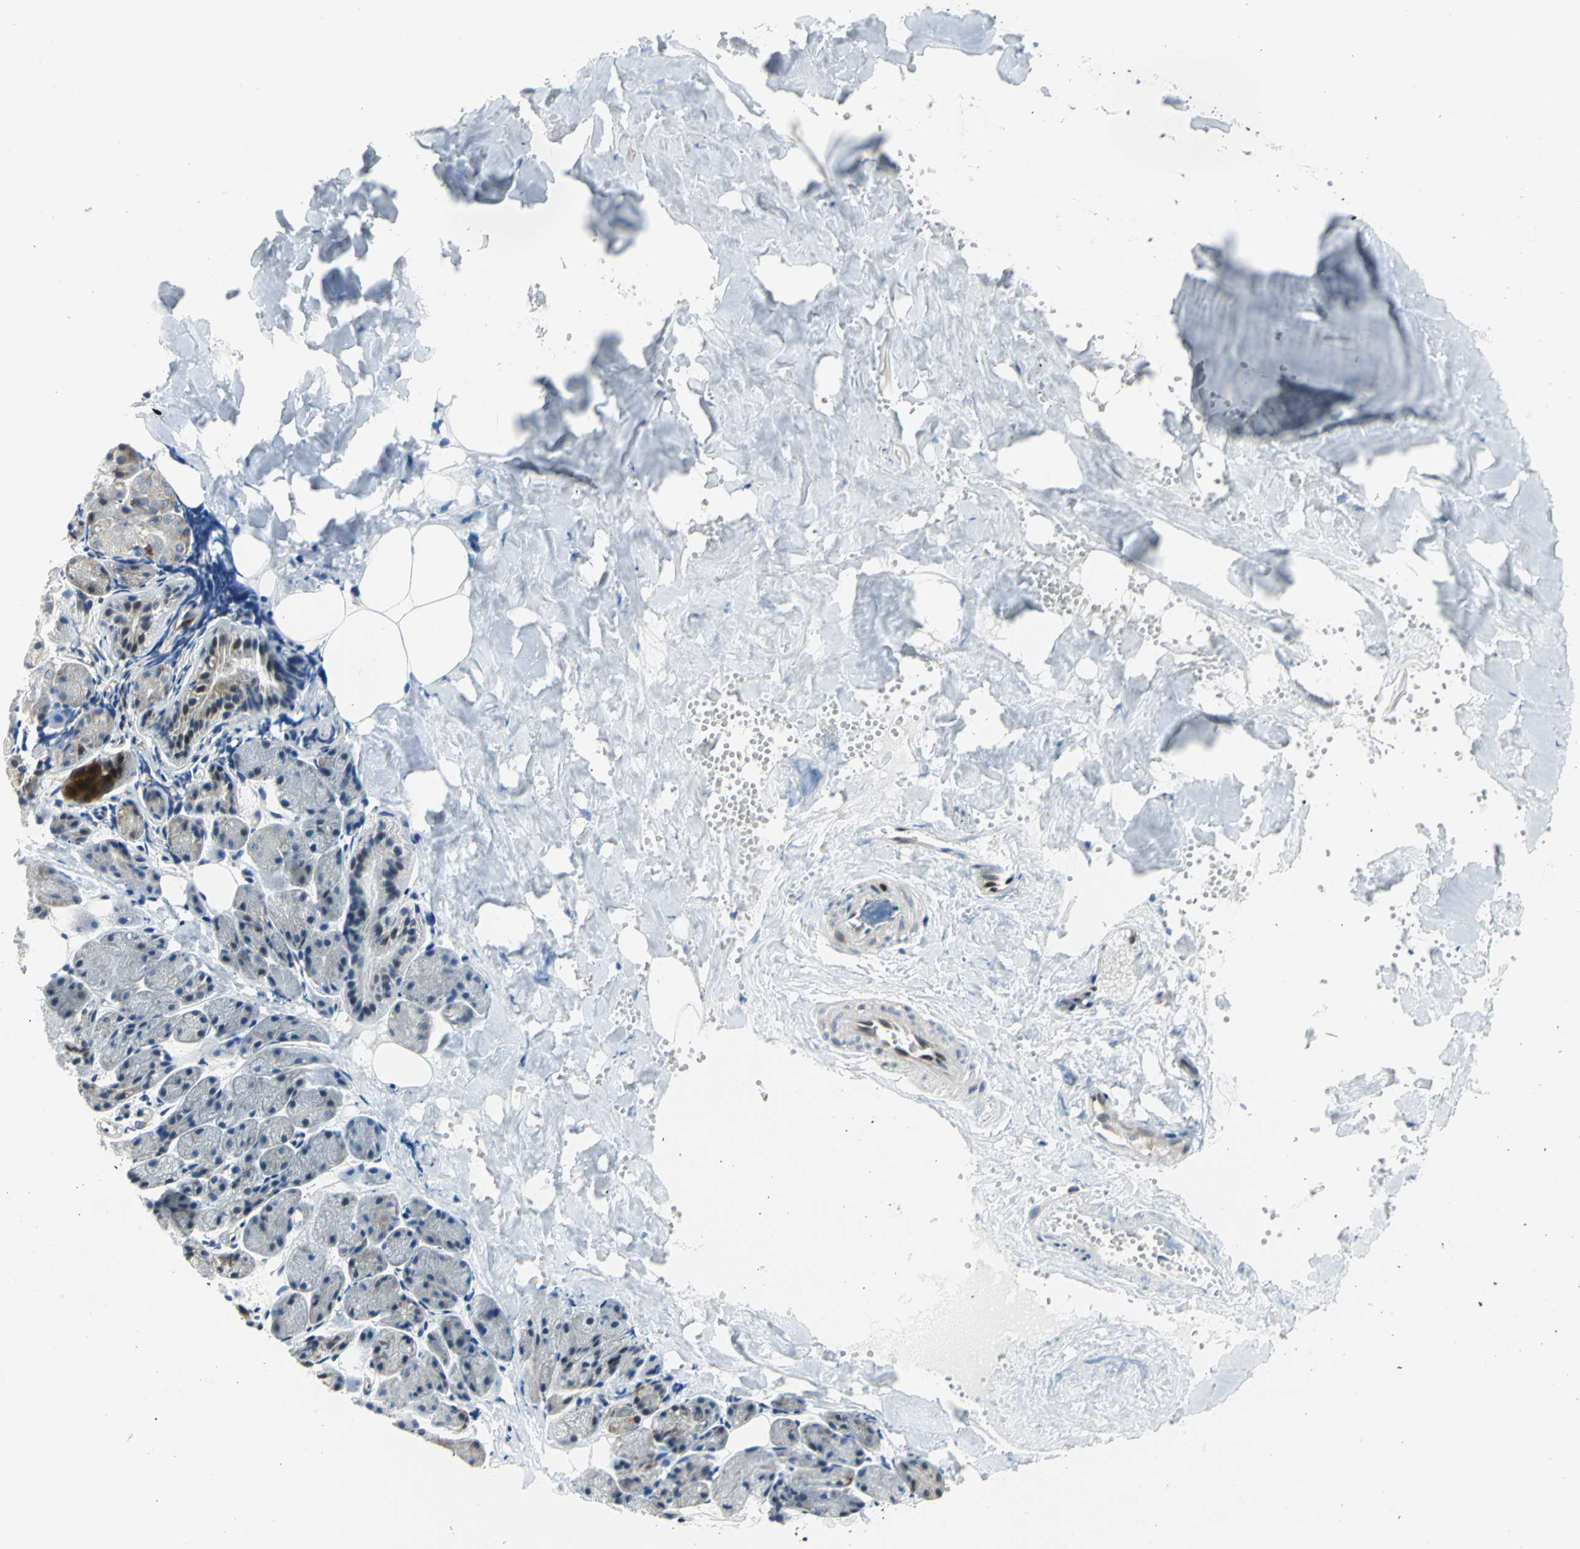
{"staining": {"intensity": "moderate", "quantity": "25%-75%", "location": "cytoplasmic/membranous"}, "tissue": "salivary gland", "cell_type": "Glandular cells", "image_type": "normal", "snomed": [{"axis": "morphology", "description": "Normal tissue, NOS"}, {"axis": "morphology", "description": "Adenoma, NOS"}, {"axis": "topography", "description": "Salivary gland"}], "caption": "Brown immunohistochemical staining in normal human salivary gland exhibits moderate cytoplasmic/membranous staining in approximately 25%-75% of glandular cells.", "gene": "YBX1", "patient": {"sex": "female", "age": 32}}